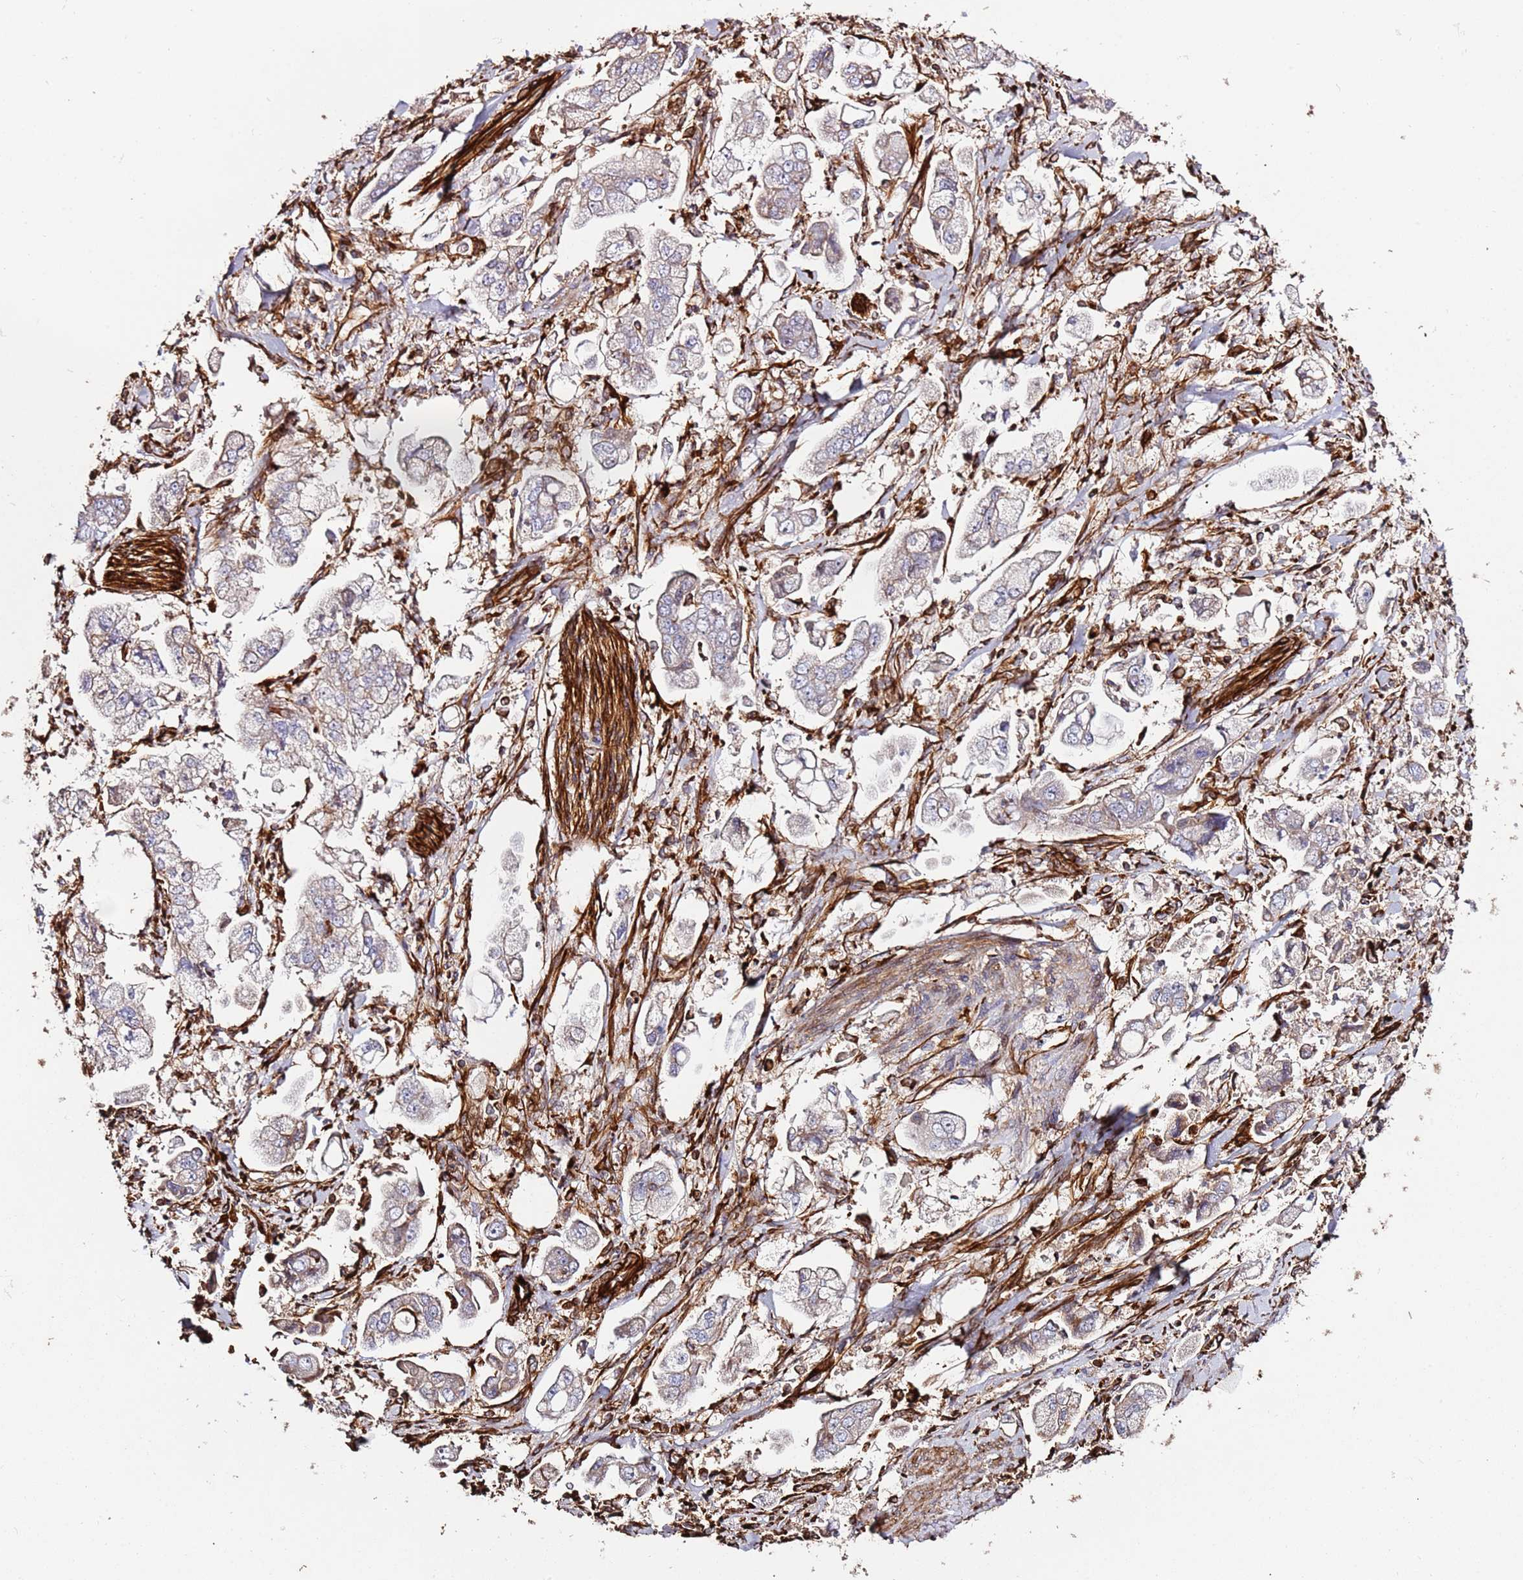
{"staining": {"intensity": "weak", "quantity": "<25%", "location": "cytoplasmic/membranous"}, "tissue": "stomach cancer", "cell_type": "Tumor cells", "image_type": "cancer", "snomed": [{"axis": "morphology", "description": "Adenocarcinoma, NOS"}, {"axis": "topography", "description": "Stomach"}], "caption": "Human stomach adenocarcinoma stained for a protein using immunohistochemistry displays no positivity in tumor cells.", "gene": "MRGPRE", "patient": {"sex": "male", "age": 62}}